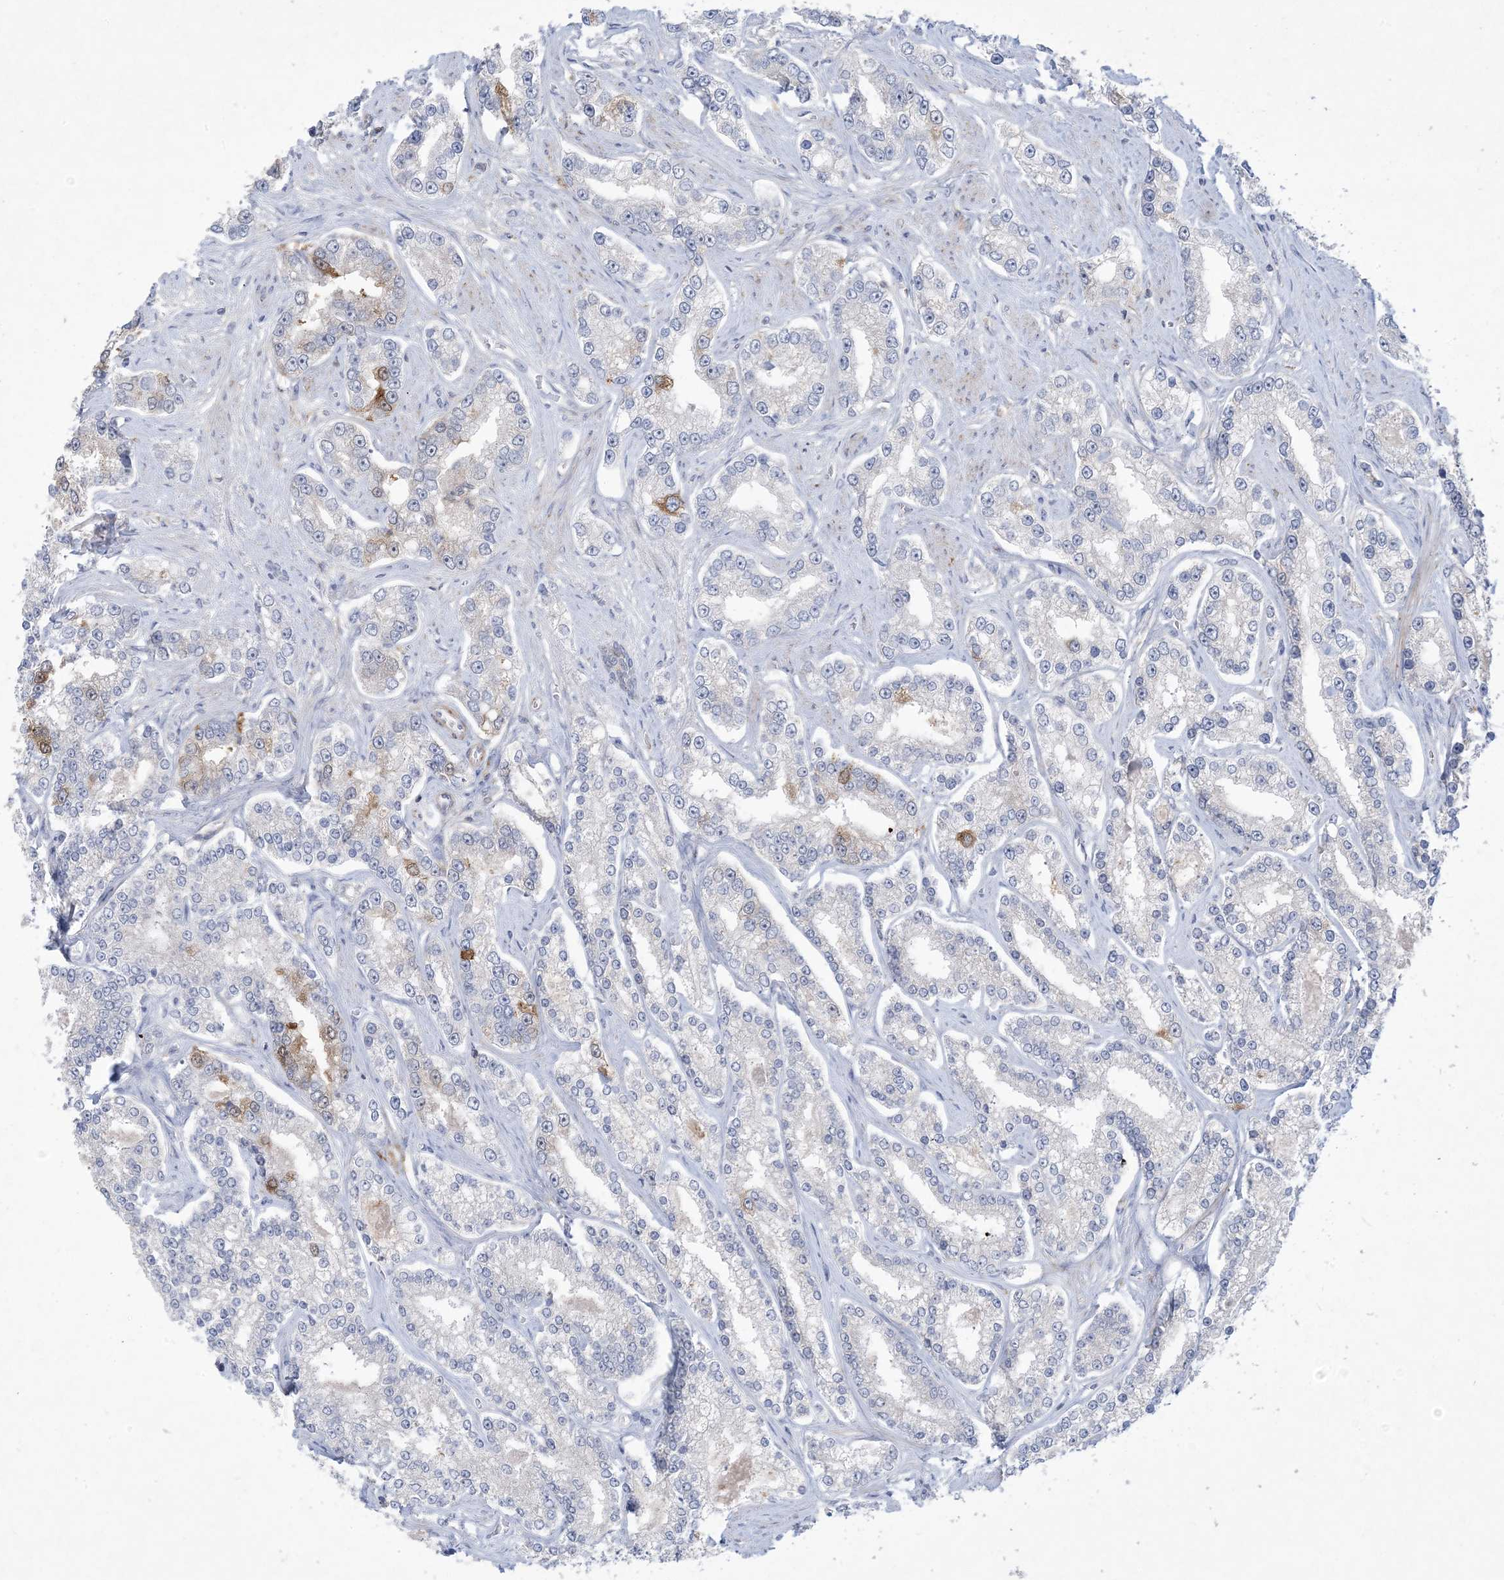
{"staining": {"intensity": "moderate", "quantity": "<25%", "location": "cytoplasmic/membranous"}, "tissue": "prostate cancer", "cell_type": "Tumor cells", "image_type": "cancer", "snomed": [{"axis": "morphology", "description": "Normal tissue, NOS"}, {"axis": "morphology", "description": "Adenocarcinoma, High grade"}, {"axis": "topography", "description": "Prostate"}], "caption": "An image showing moderate cytoplasmic/membranous staining in approximately <25% of tumor cells in prostate cancer (high-grade adenocarcinoma), as visualized by brown immunohistochemical staining.", "gene": "AOC1", "patient": {"sex": "male", "age": 83}}